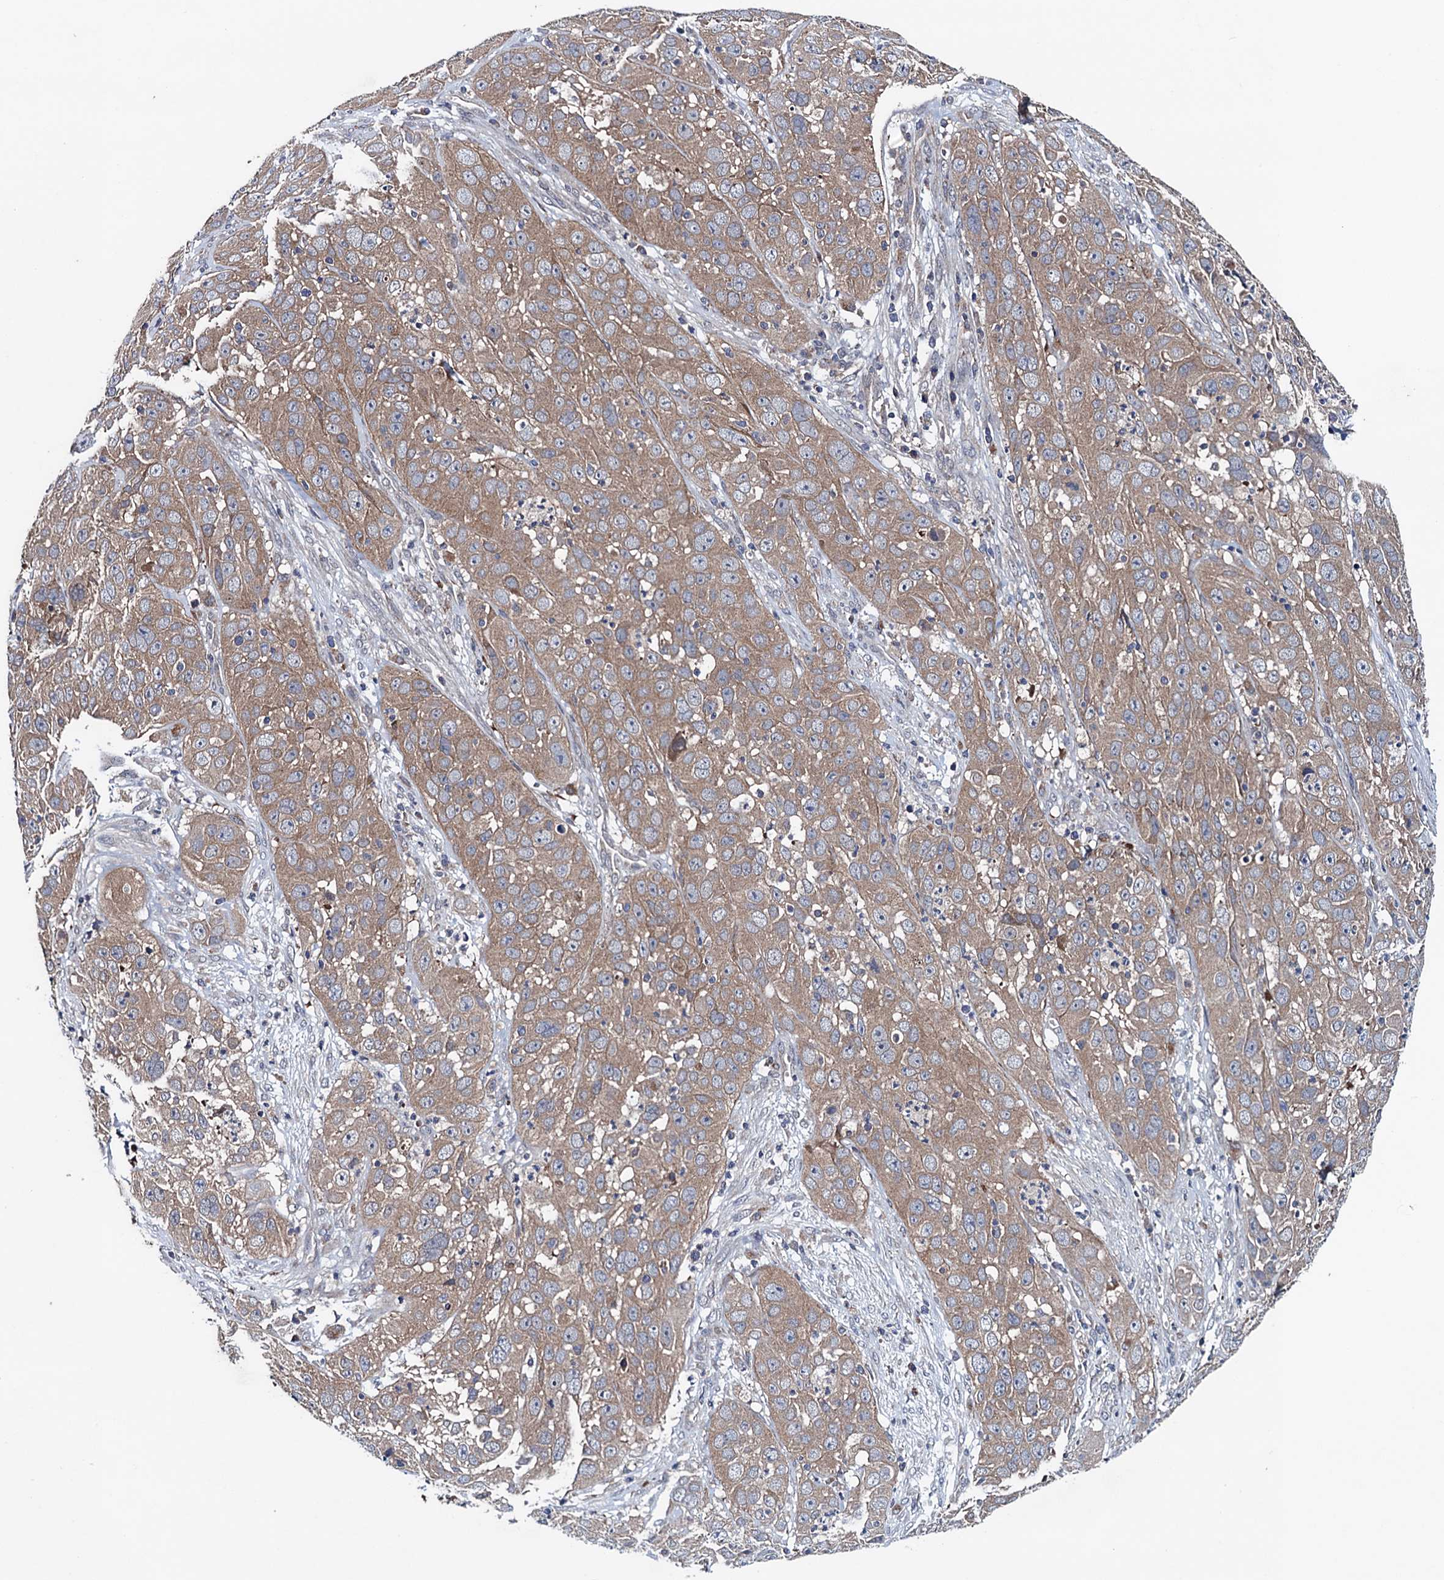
{"staining": {"intensity": "weak", "quantity": ">75%", "location": "cytoplasmic/membranous"}, "tissue": "cervical cancer", "cell_type": "Tumor cells", "image_type": "cancer", "snomed": [{"axis": "morphology", "description": "Squamous cell carcinoma, NOS"}, {"axis": "topography", "description": "Cervix"}], "caption": "Squamous cell carcinoma (cervical) stained with DAB (3,3'-diaminobenzidine) immunohistochemistry (IHC) shows low levels of weak cytoplasmic/membranous positivity in about >75% of tumor cells. Nuclei are stained in blue.", "gene": "BLTP3B", "patient": {"sex": "female", "age": 32}}